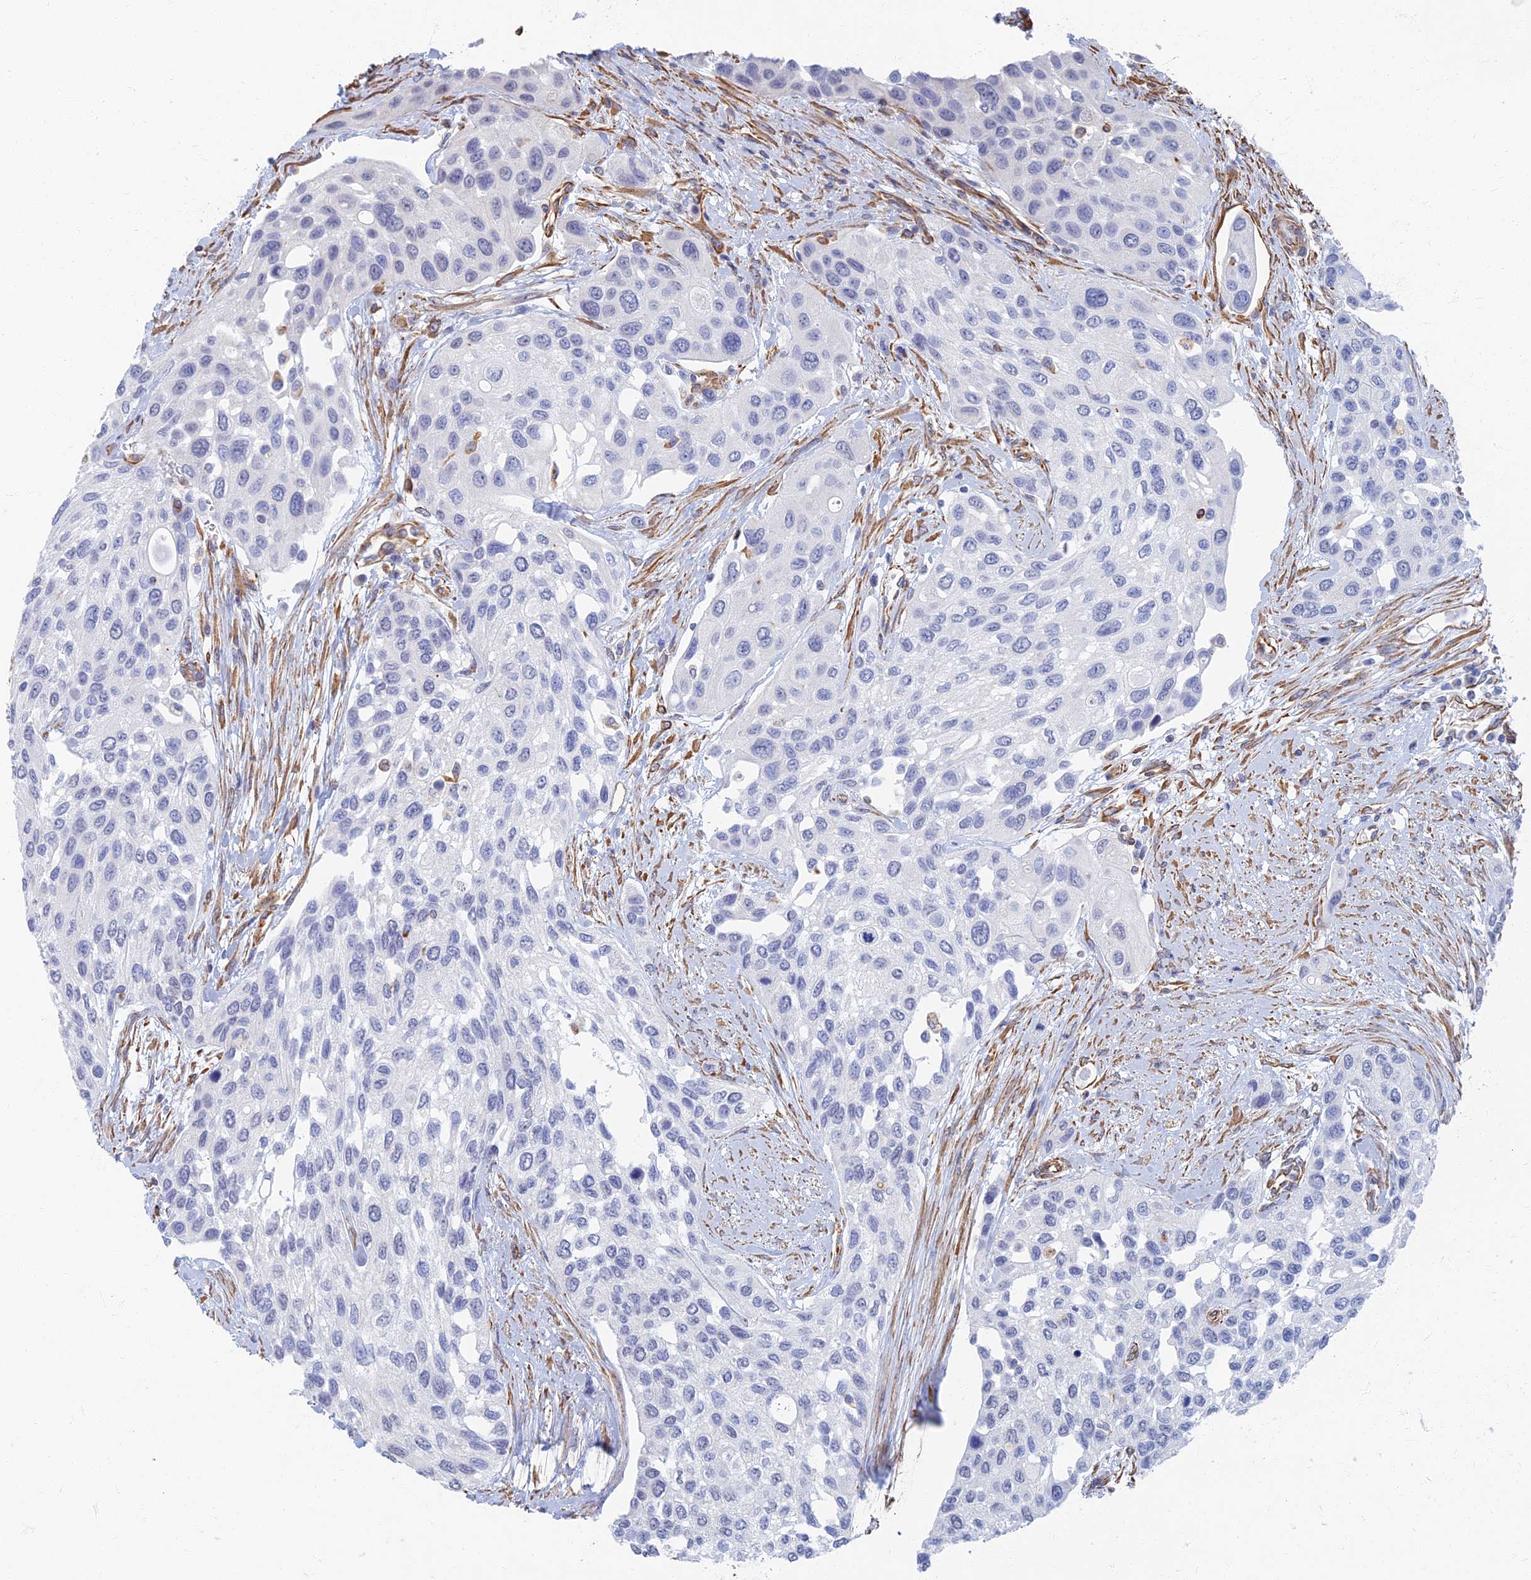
{"staining": {"intensity": "negative", "quantity": "none", "location": "none"}, "tissue": "urothelial cancer", "cell_type": "Tumor cells", "image_type": "cancer", "snomed": [{"axis": "morphology", "description": "Normal tissue, NOS"}, {"axis": "morphology", "description": "Urothelial carcinoma, High grade"}, {"axis": "topography", "description": "Vascular tissue"}, {"axis": "topography", "description": "Urinary bladder"}], "caption": "Immunohistochemistry (IHC) micrograph of neoplastic tissue: human high-grade urothelial carcinoma stained with DAB (3,3'-diaminobenzidine) reveals no significant protein positivity in tumor cells.", "gene": "RMC1", "patient": {"sex": "female", "age": 56}}